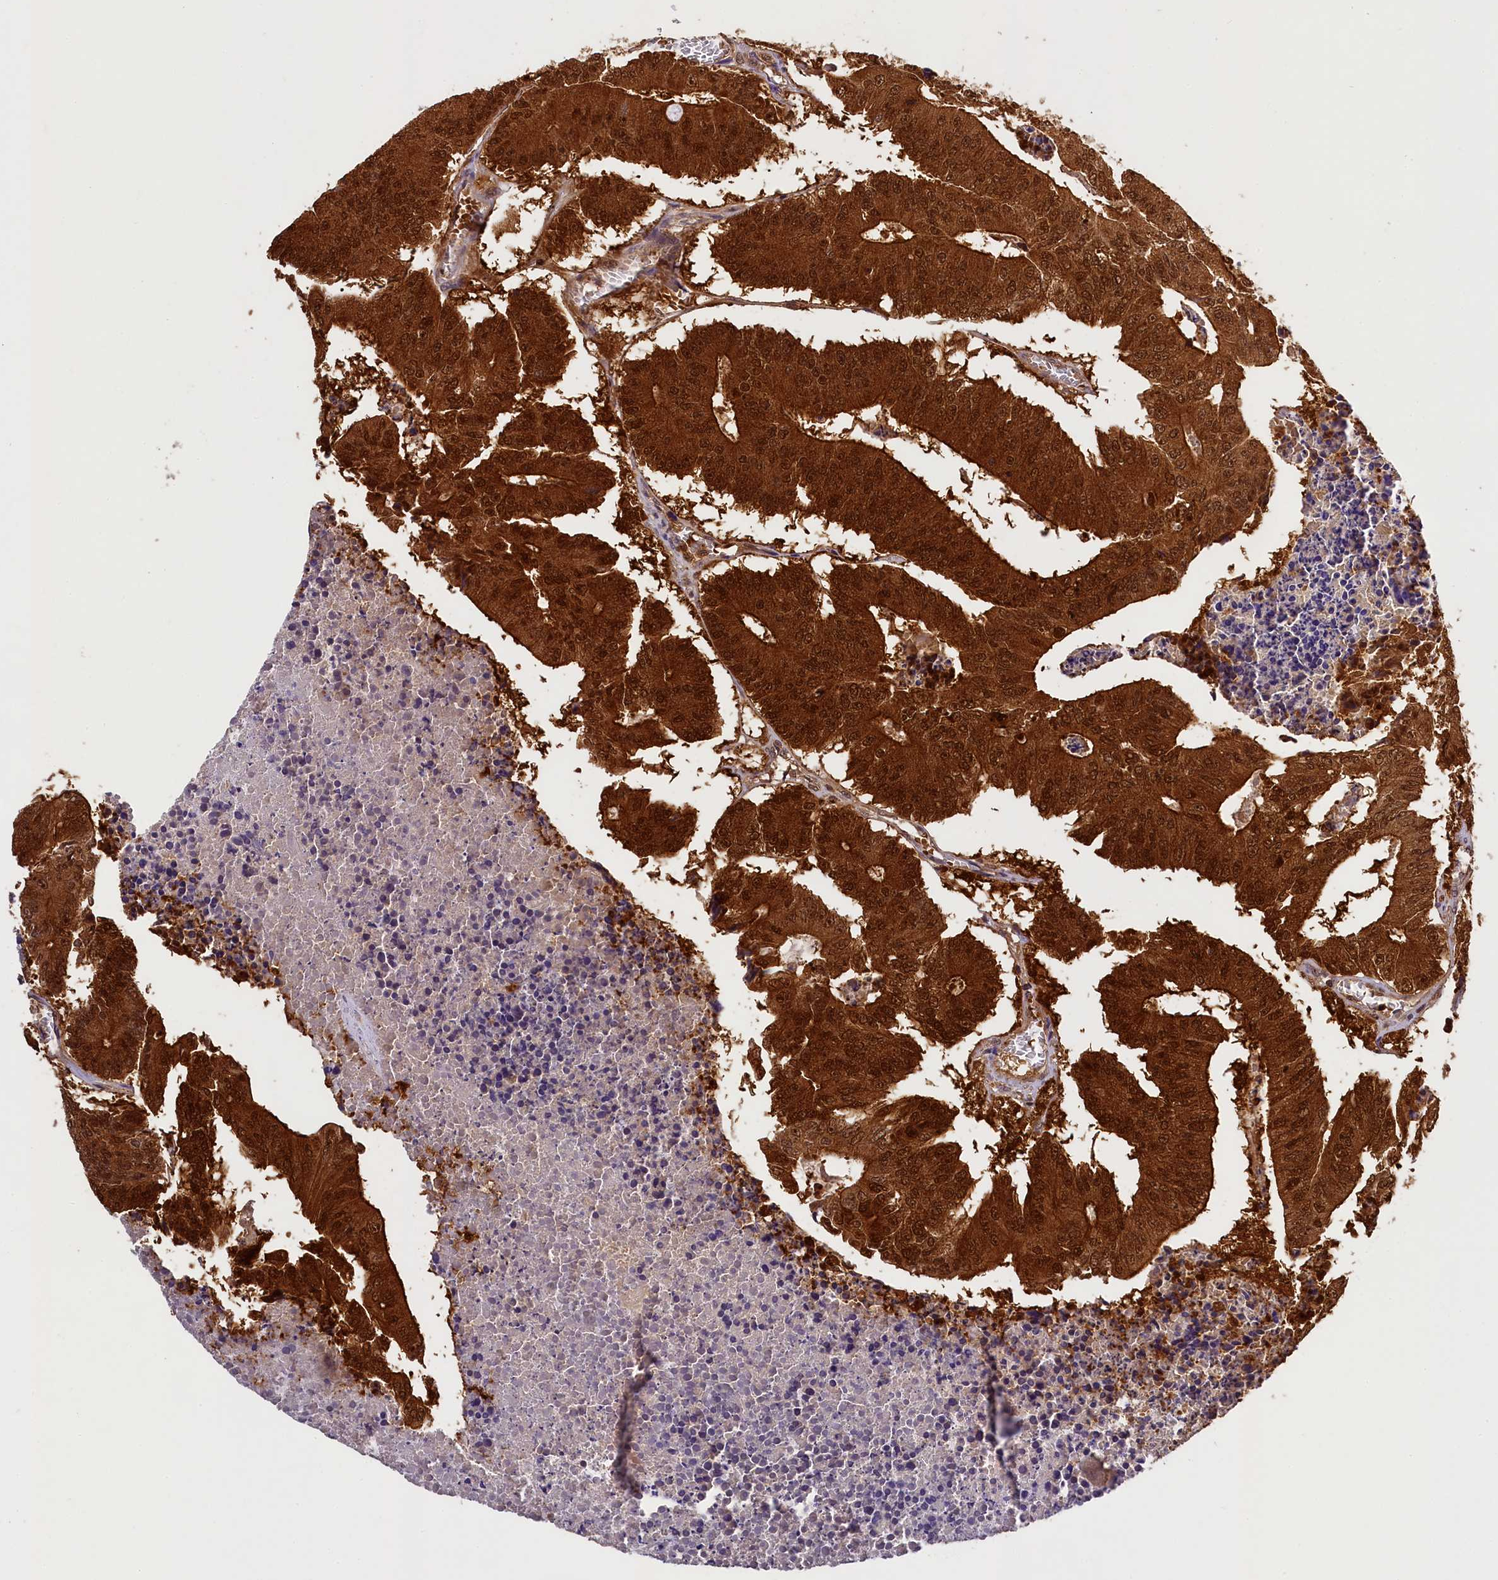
{"staining": {"intensity": "strong", "quantity": ">75%", "location": "cytoplasmic/membranous,nuclear"}, "tissue": "colorectal cancer", "cell_type": "Tumor cells", "image_type": "cancer", "snomed": [{"axis": "morphology", "description": "Adenocarcinoma, NOS"}, {"axis": "topography", "description": "Colon"}], "caption": "Strong cytoplasmic/membranous and nuclear positivity is seen in approximately >75% of tumor cells in colorectal cancer (adenocarcinoma).", "gene": "EIF6", "patient": {"sex": "male", "age": 87}}